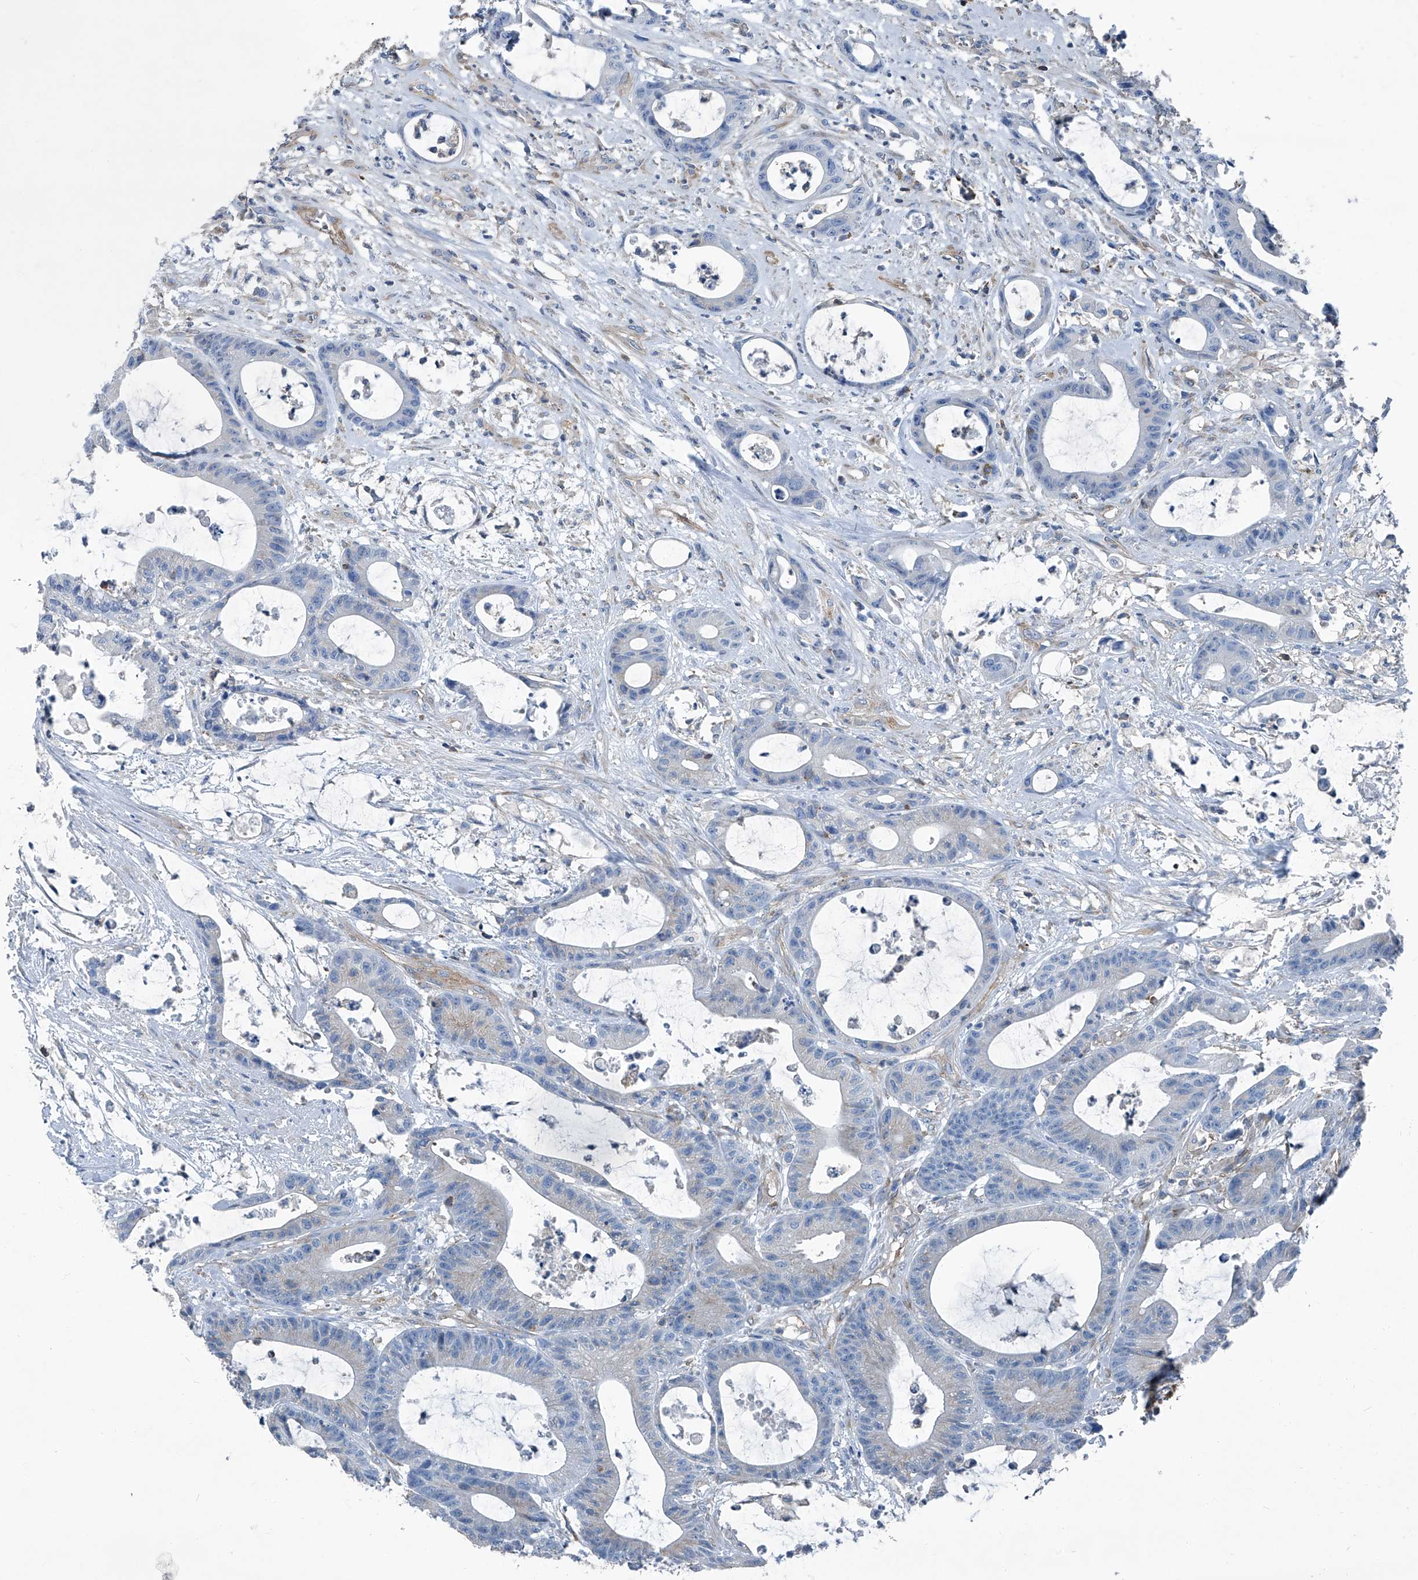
{"staining": {"intensity": "negative", "quantity": "none", "location": "none"}, "tissue": "colorectal cancer", "cell_type": "Tumor cells", "image_type": "cancer", "snomed": [{"axis": "morphology", "description": "Adenocarcinoma, NOS"}, {"axis": "topography", "description": "Colon"}], "caption": "Immunohistochemistry of colorectal cancer reveals no expression in tumor cells.", "gene": "SEPTIN7", "patient": {"sex": "female", "age": 84}}